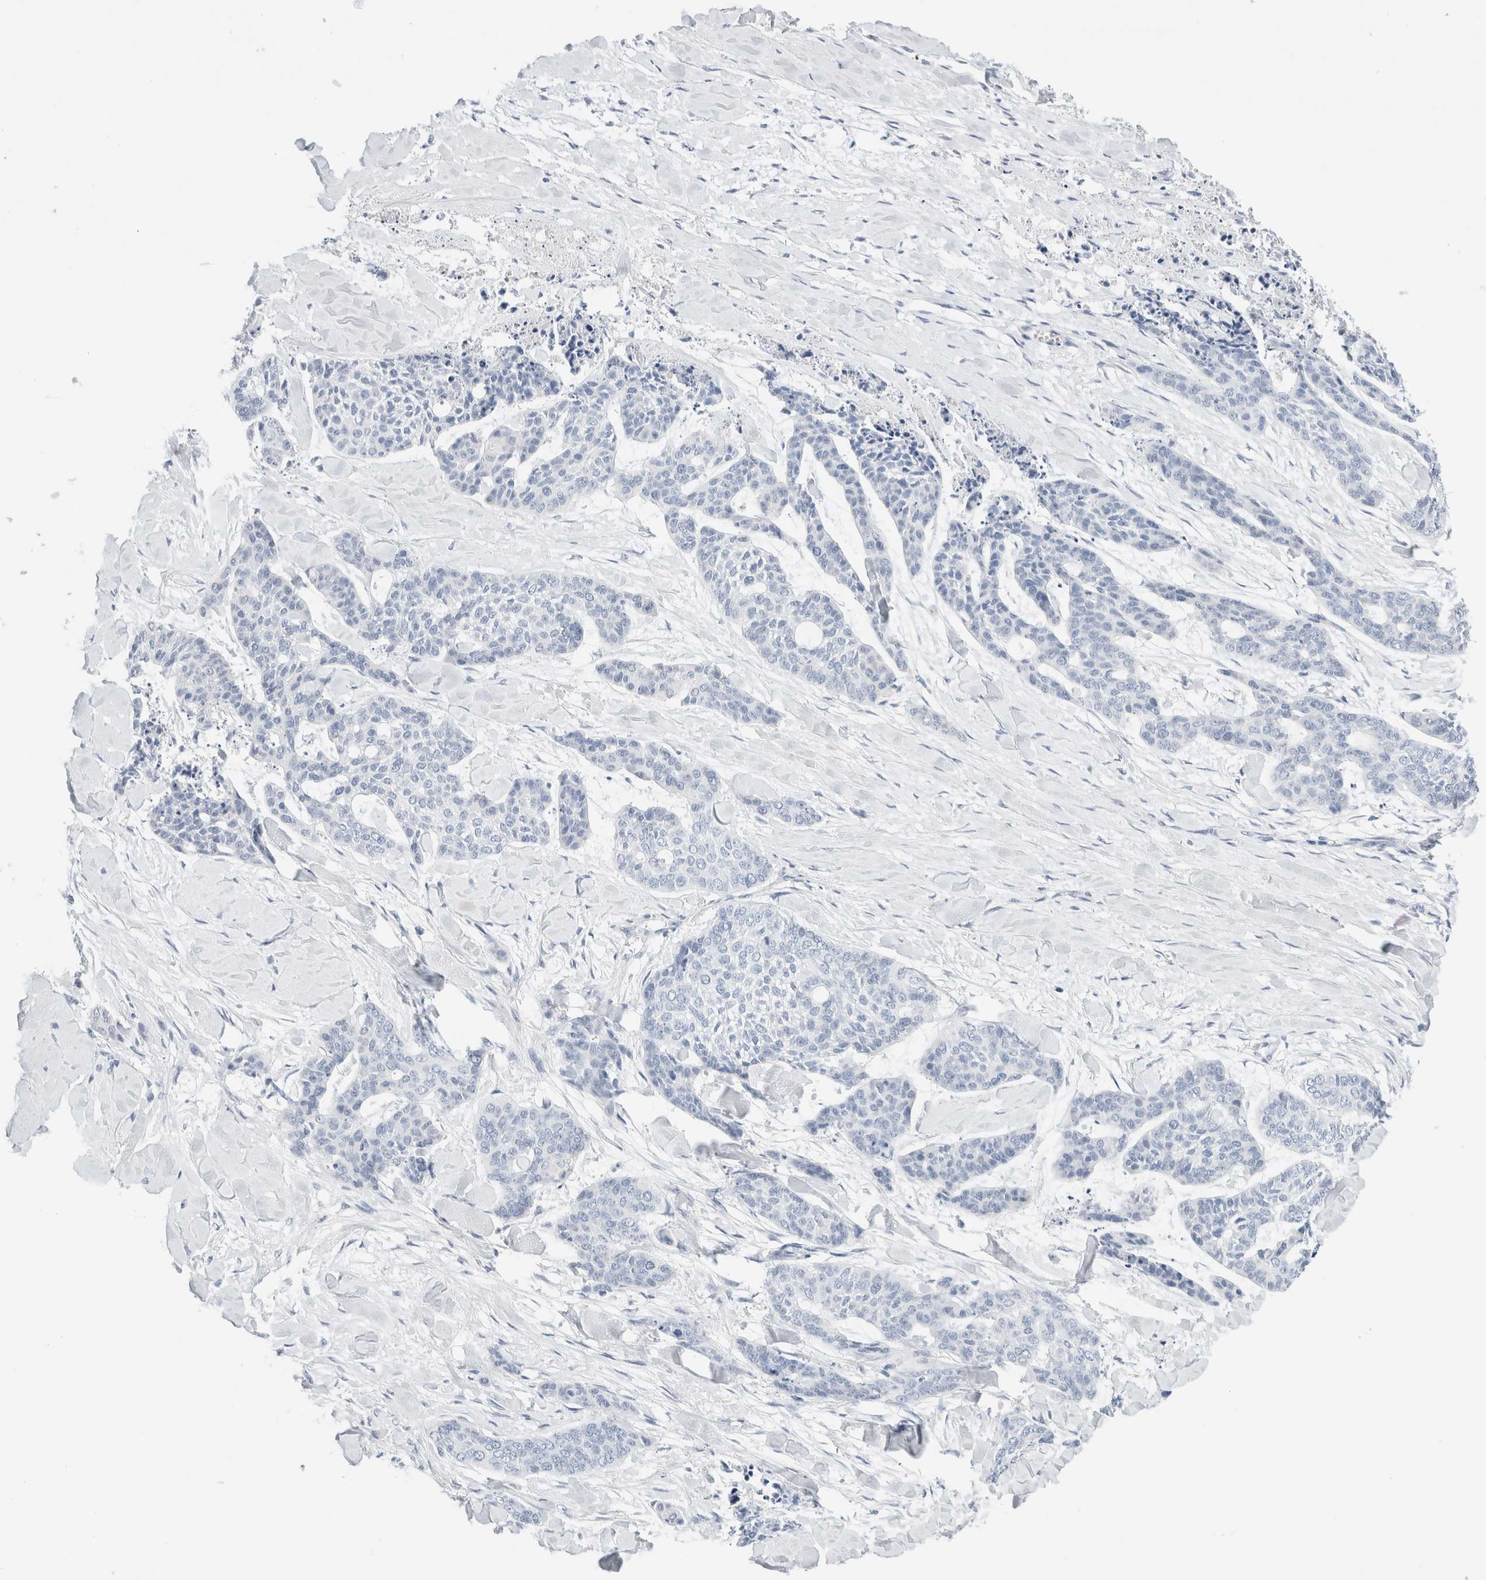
{"staining": {"intensity": "negative", "quantity": "none", "location": "none"}, "tissue": "skin cancer", "cell_type": "Tumor cells", "image_type": "cancer", "snomed": [{"axis": "morphology", "description": "Basal cell carcinoma"}, {"axis": "topography", "description": "Skin"}], "caption": "Basal cell carcinoma (skin) stained for a protein using immunohistochemistry (IHC) shows no expression tumor cells.", "gene": "ADAM30", "patient": {"sex": "female", "age": 64}}